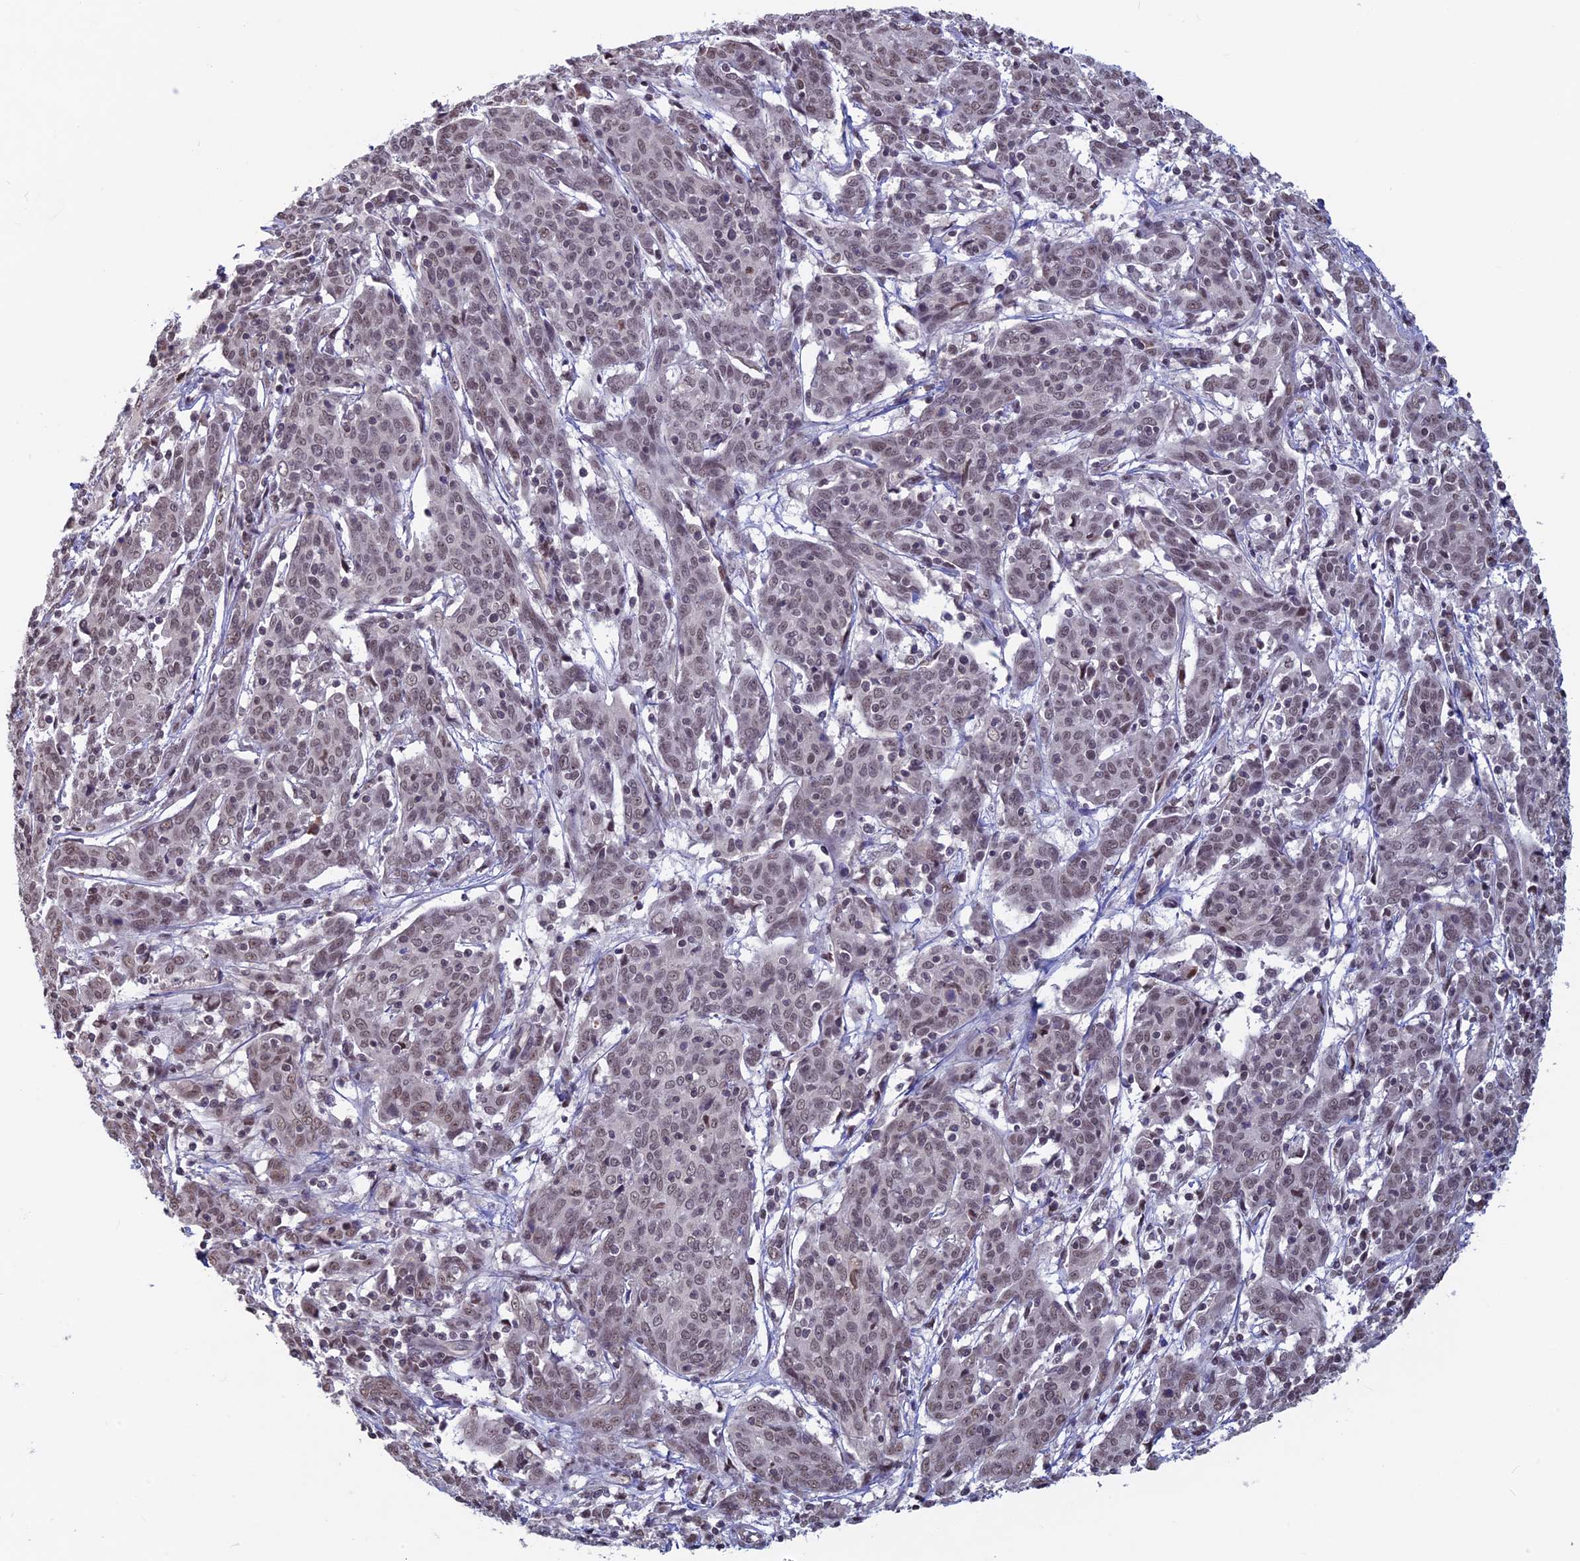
{"staining": {"intensity": "weak", "quantity": ">75%", "location": "nuclear"}, "tissue": "cervical cancer", "cell_type": "Tumor cells", "image_type": "cancer", "snomed": [{"axis": "morphology", "description": "Squamous cell carcinoma, NOS"}, {"axis": "topography", "description": "Cervix"}], "caption": "A high-resolution photomicrograph shows immunohistochemistry staining of cervical cancer, which exhibits weak nuclear staining in about >75% of tumor cells. Nuclei are stained in blue.", "gene": "SPIRE1", "patient": {"sex": "female", "age": 67}}